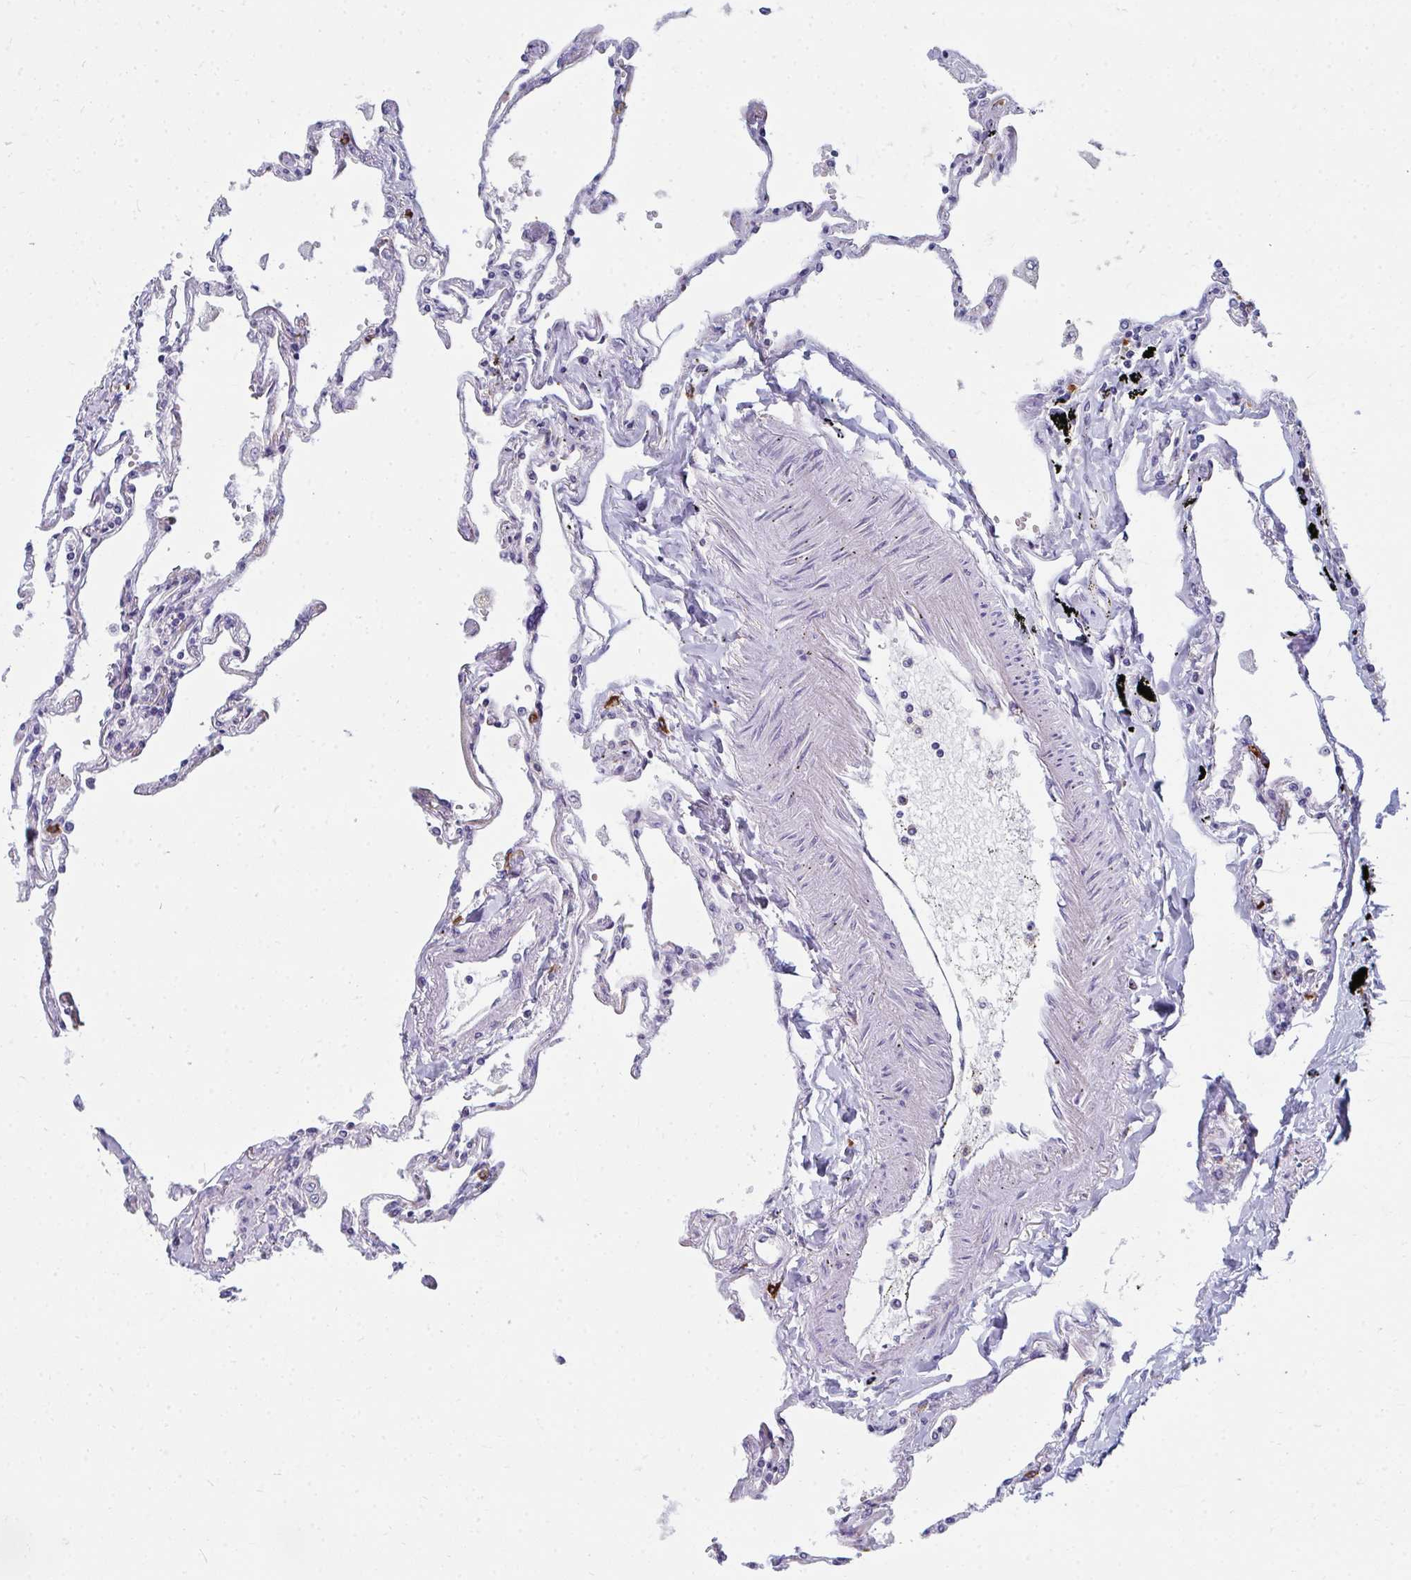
{"staining": {"intensity": "negative", "quantity": "none", "location": "none"}, "tissue": "lung", "cell_type": "Alveolar cells", "image_type": "normal", "snomed": [{"axis": "morphology", "description": "Normal tissue, NOS"}, {"axis": "topography", "description": "Lung"}], "caption": "High power microscopy image of an immunohistochemistry micrograph of benign lung, revealing no significant expression in alveolar cells. The staining is performed using DAB (3,3'-diaminobenzidine) brown chromogen with nuclei counter-stained in using hematoxylin.", "gene": "EIF1AD", "patient": {"sex": "female", "age": 67}}